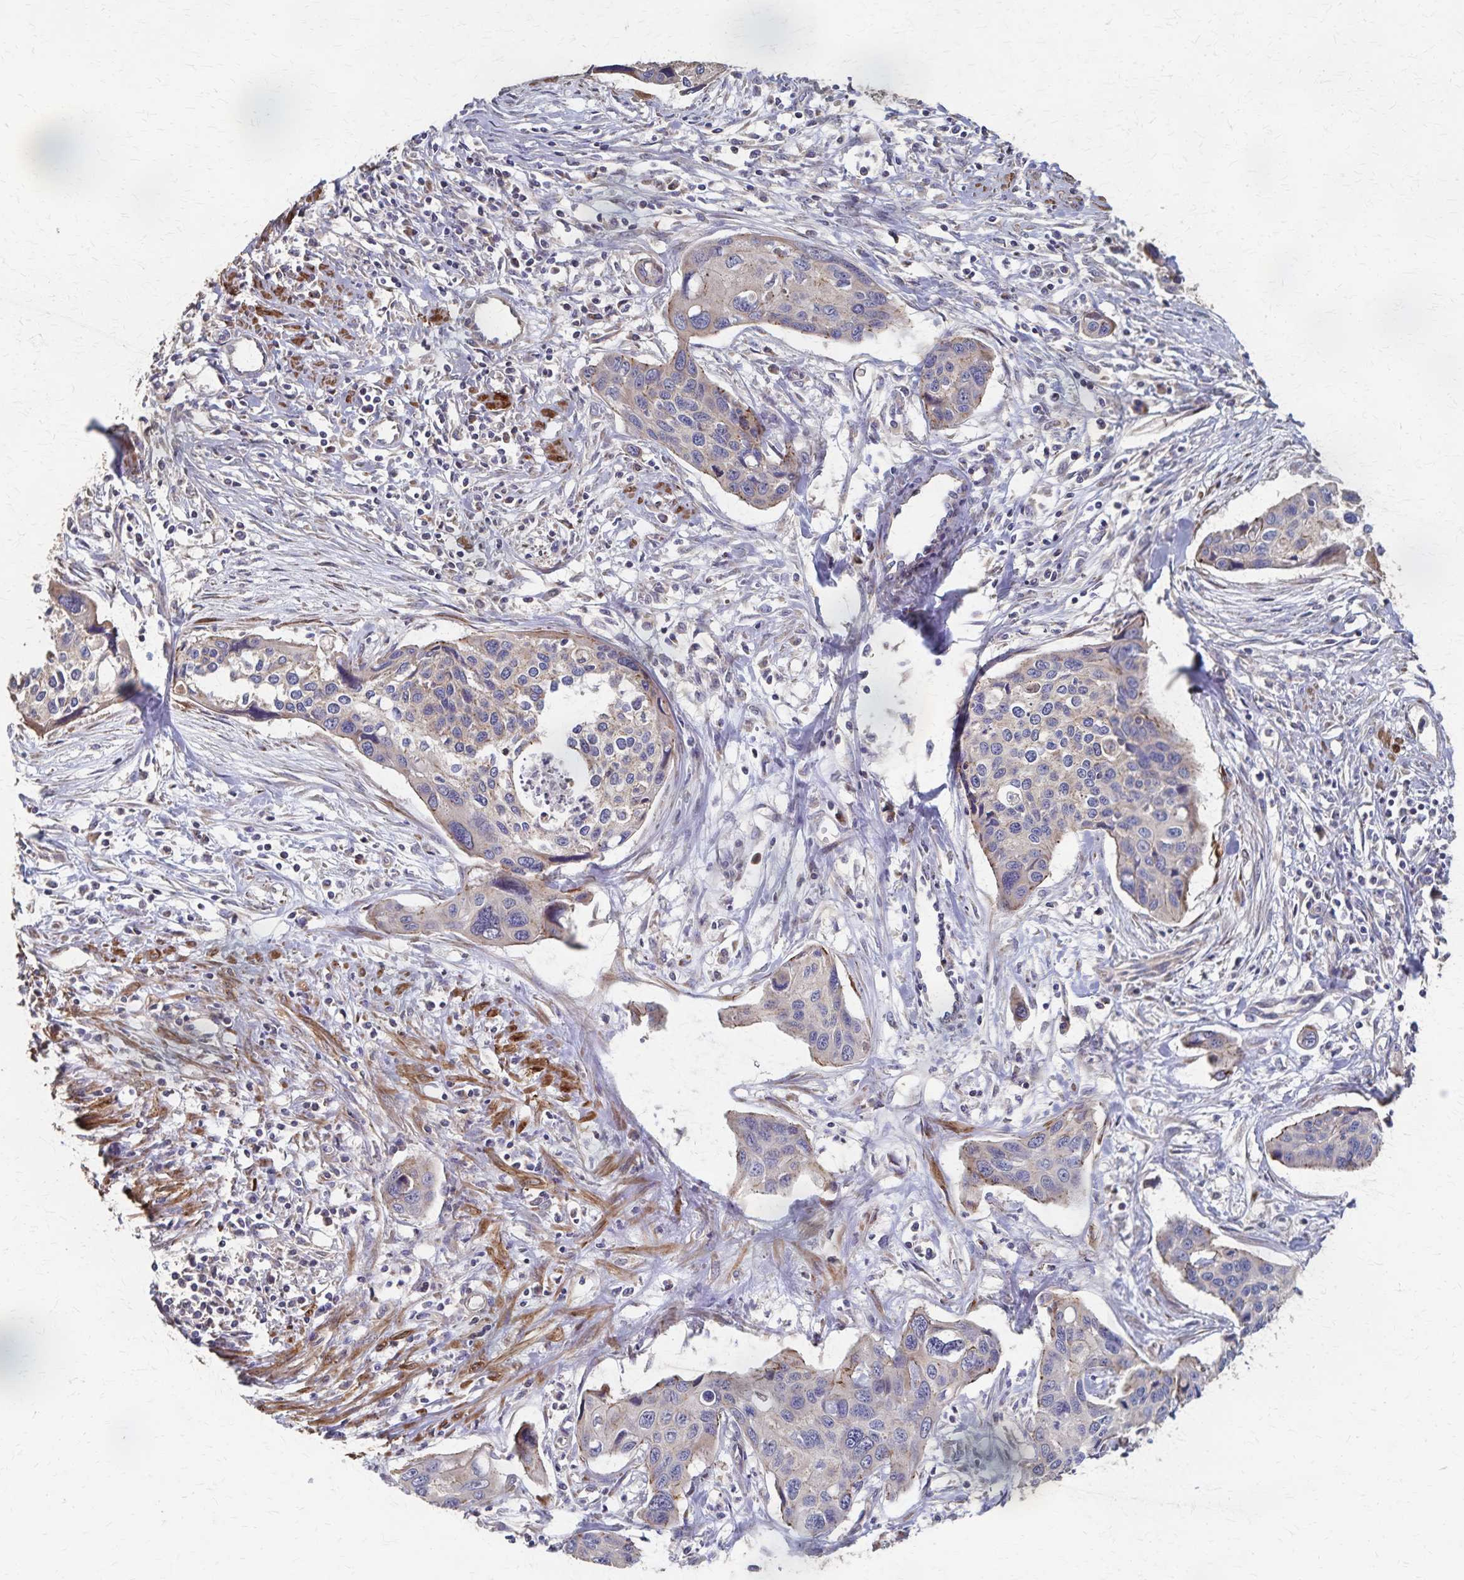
{"staining": {"intensity": "weak", "quantity": "<25%", "location": "cytoplasmic/membranous"}, "tissue": "cervical cancer", "cell_type": "Tumor cells", "image_type": "cancer", "snomed": [{"axis": "morphology", "description": "Squamous cell carcinoma, NOS"}, {"axis": "topography", "description": "Cervix"}], "caption": "Cervical cancer (squamous cell carcinoma) stained for a protein using immunohistochemistry (IHC) shows no expression tumor cells.", "gene": "PGAP2", "patient": {"sex": "female", "age": 31}}